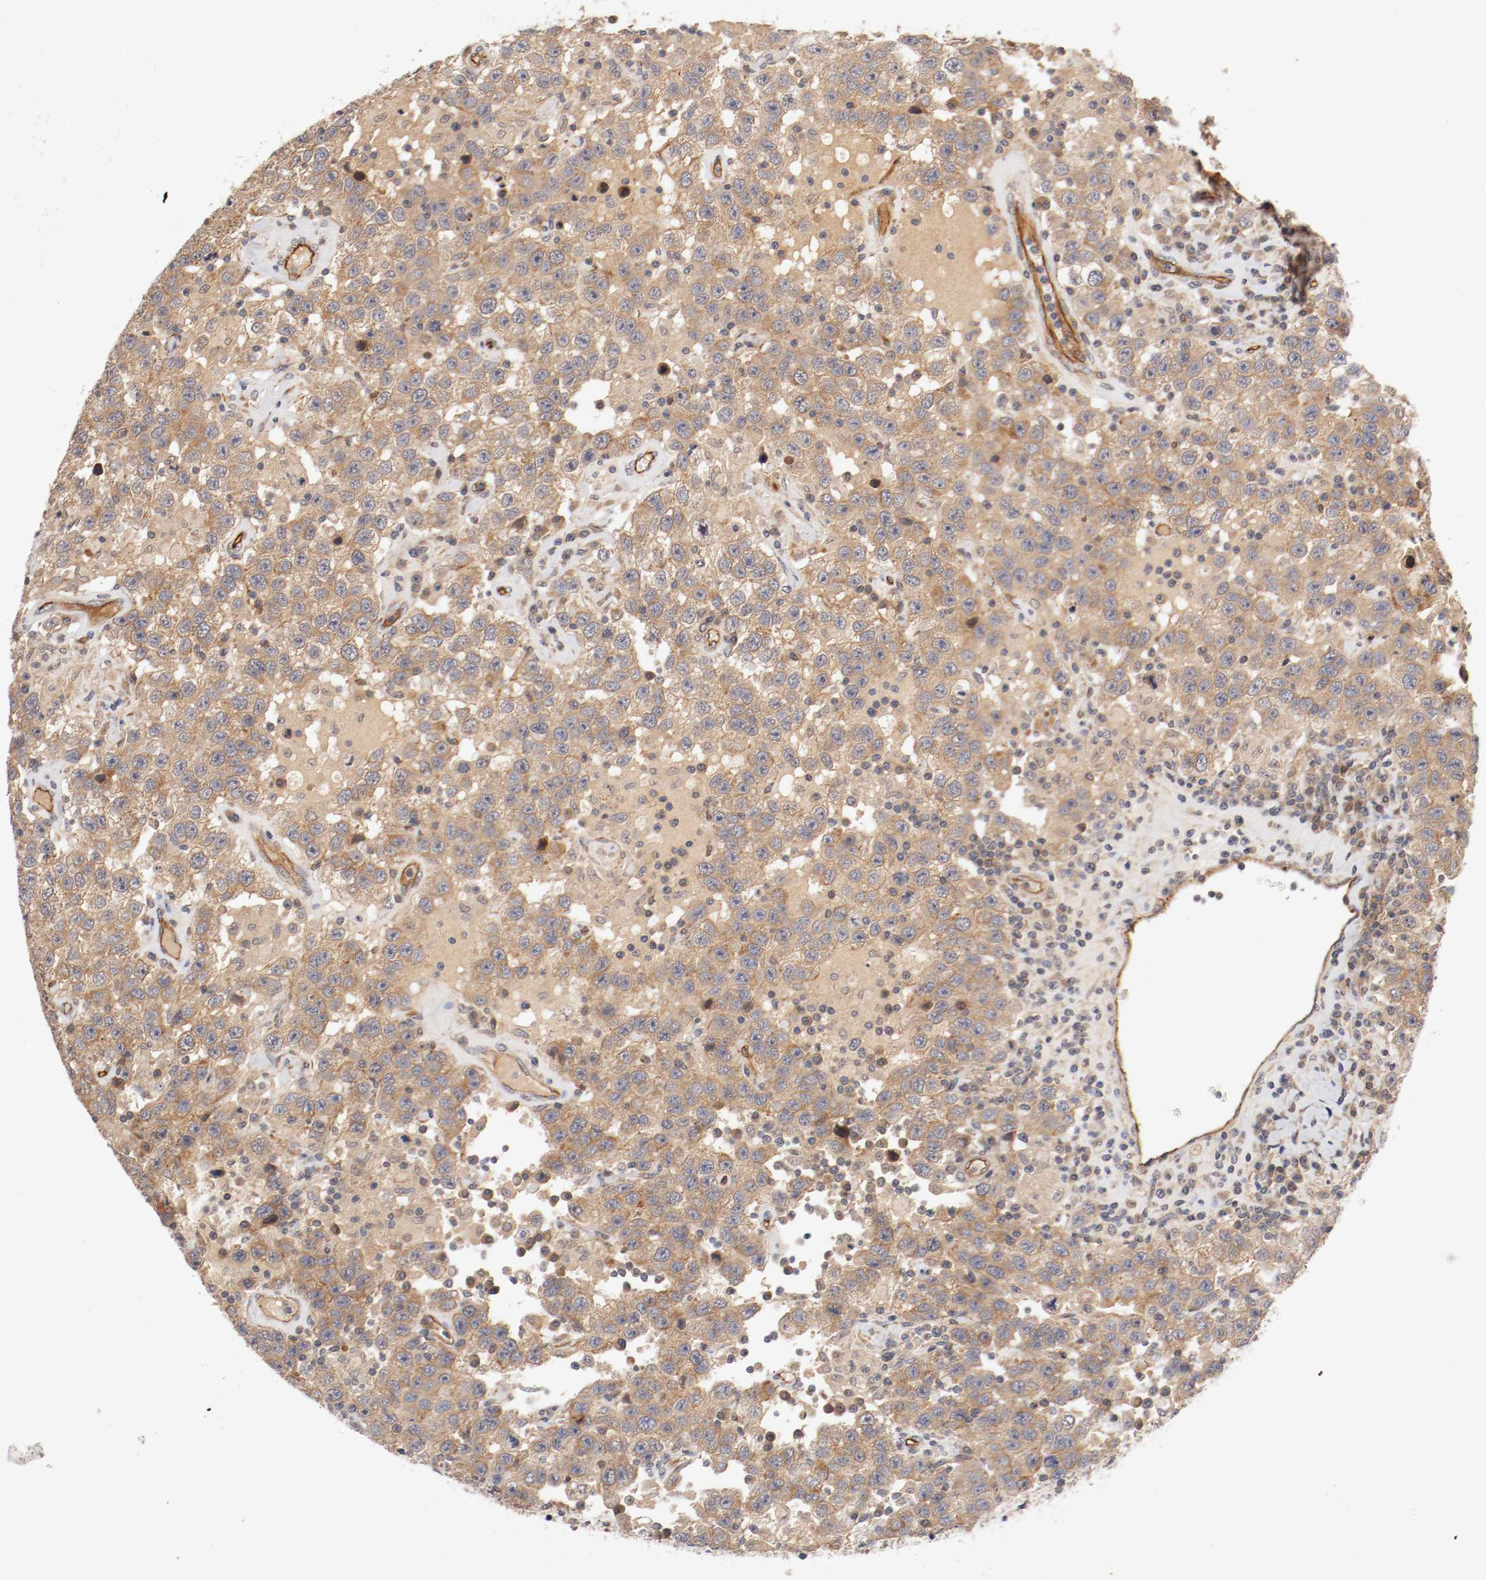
{"staining": {"intensity": "moderate", "quantity": ">75%", "location": "cytoplasmic/membranous"}, "tissue": "testis cancer", "cell_type": "Tumor cells", "image_type": "cancer", "snomed": [{"axis": "morphology", "description": "Seminoma, NOS"}, {"axis": "topography", "description": "Testis"}], "caption": "An immunohistochemistry (IHC) micrograph of tumor tissue is shown. Protein staining in brown shows moderate cytoplasmic/membranous positivity in testis seminoma within tumor cells. The staining was performed using DAB (3,3'-diaminobenzidine) to visualize the protein expression in brown, while the nuclei were stained in blue with hematoxylin (Magnification: 20x).", "gene": "TYK2", "patient": {"sex": "male", "age": 41}}